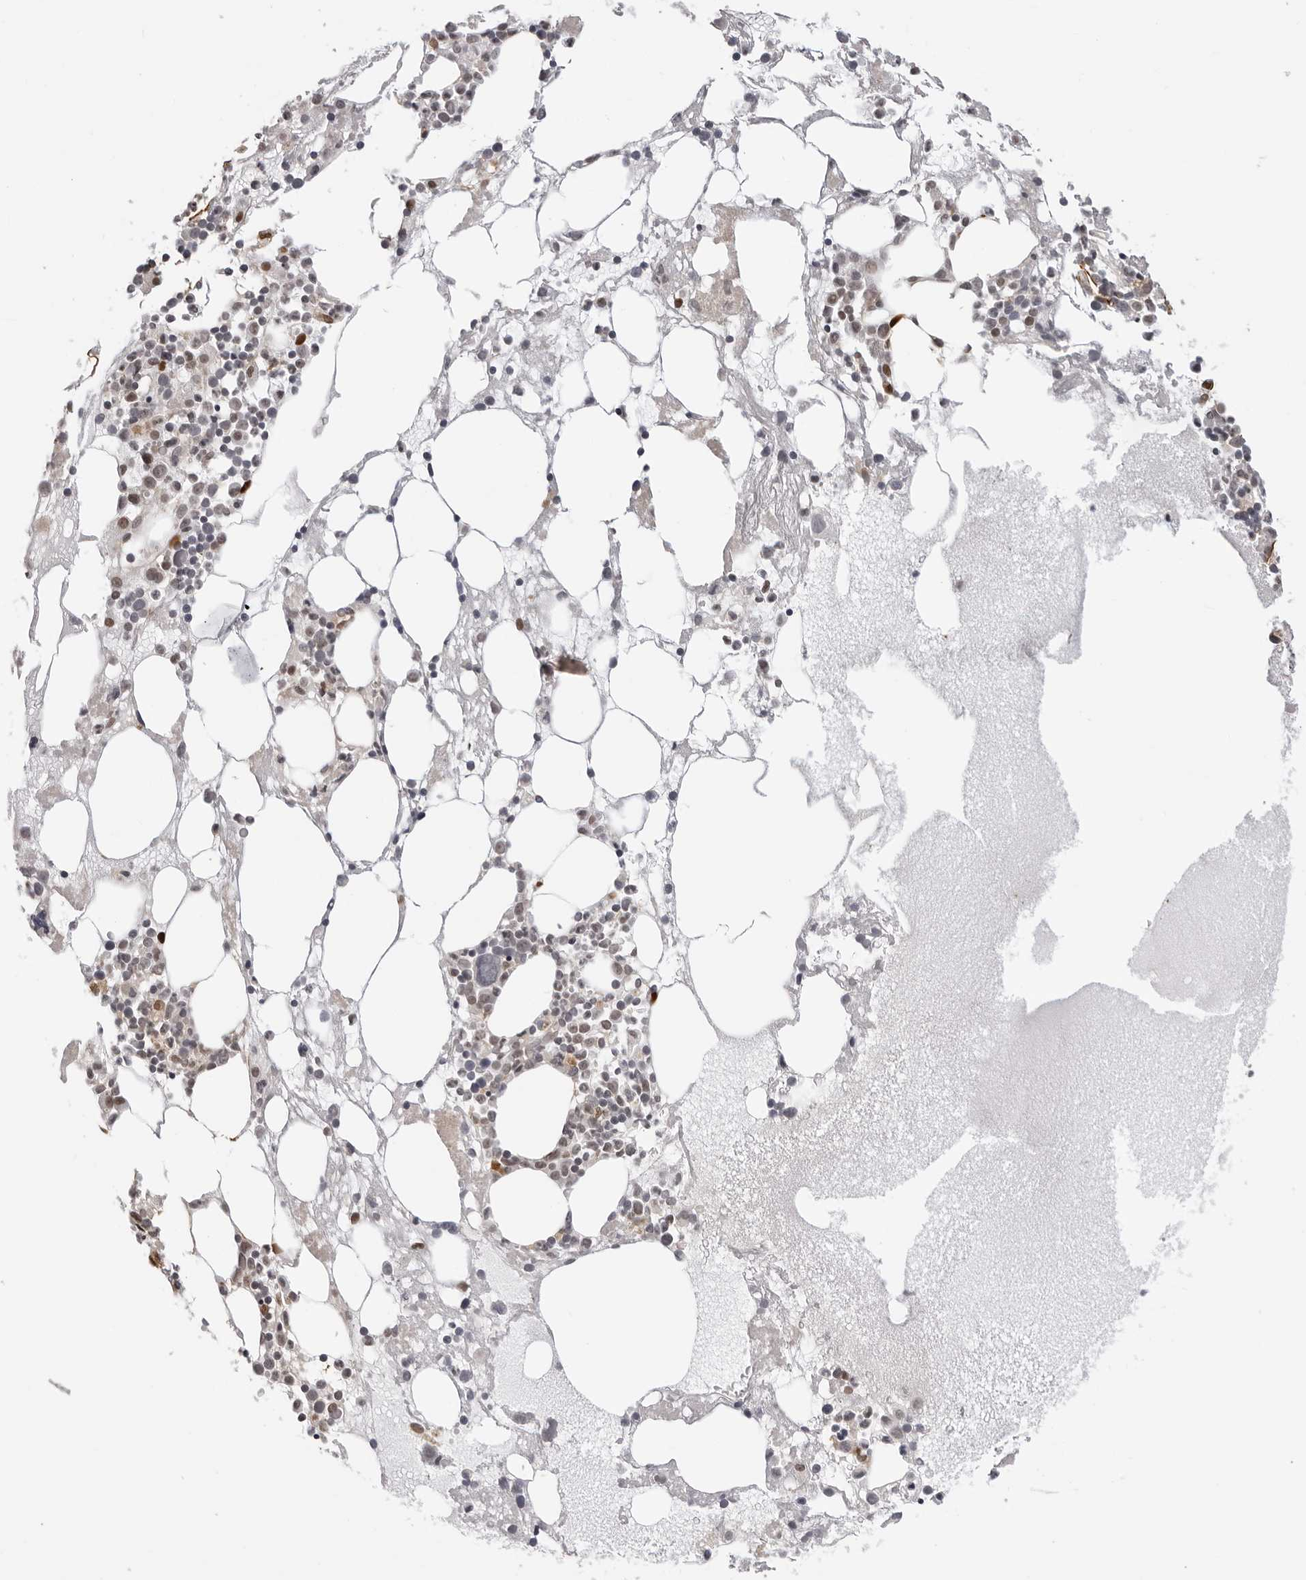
{"staining": {"intensity": "moderate", "quantity": "<25%", "location": "nuclear"}, "tissue": "bone marrow", "cell_type": "Hematopoietic cells", "image_type": "normal", "snomed": [{"axis": "morphology", "description": "Normal tissue, NOS"}, {"axis": "topography", "description": "Bone marrow"}], "caption": "Immunohistochemical staining of normal human bone marrow reveals moderate nuclear protein positivity in approximately <25% of hematopoietic cells.", "gene": "SRGAP2", "patient": {"sex": "female", "age": 52}}